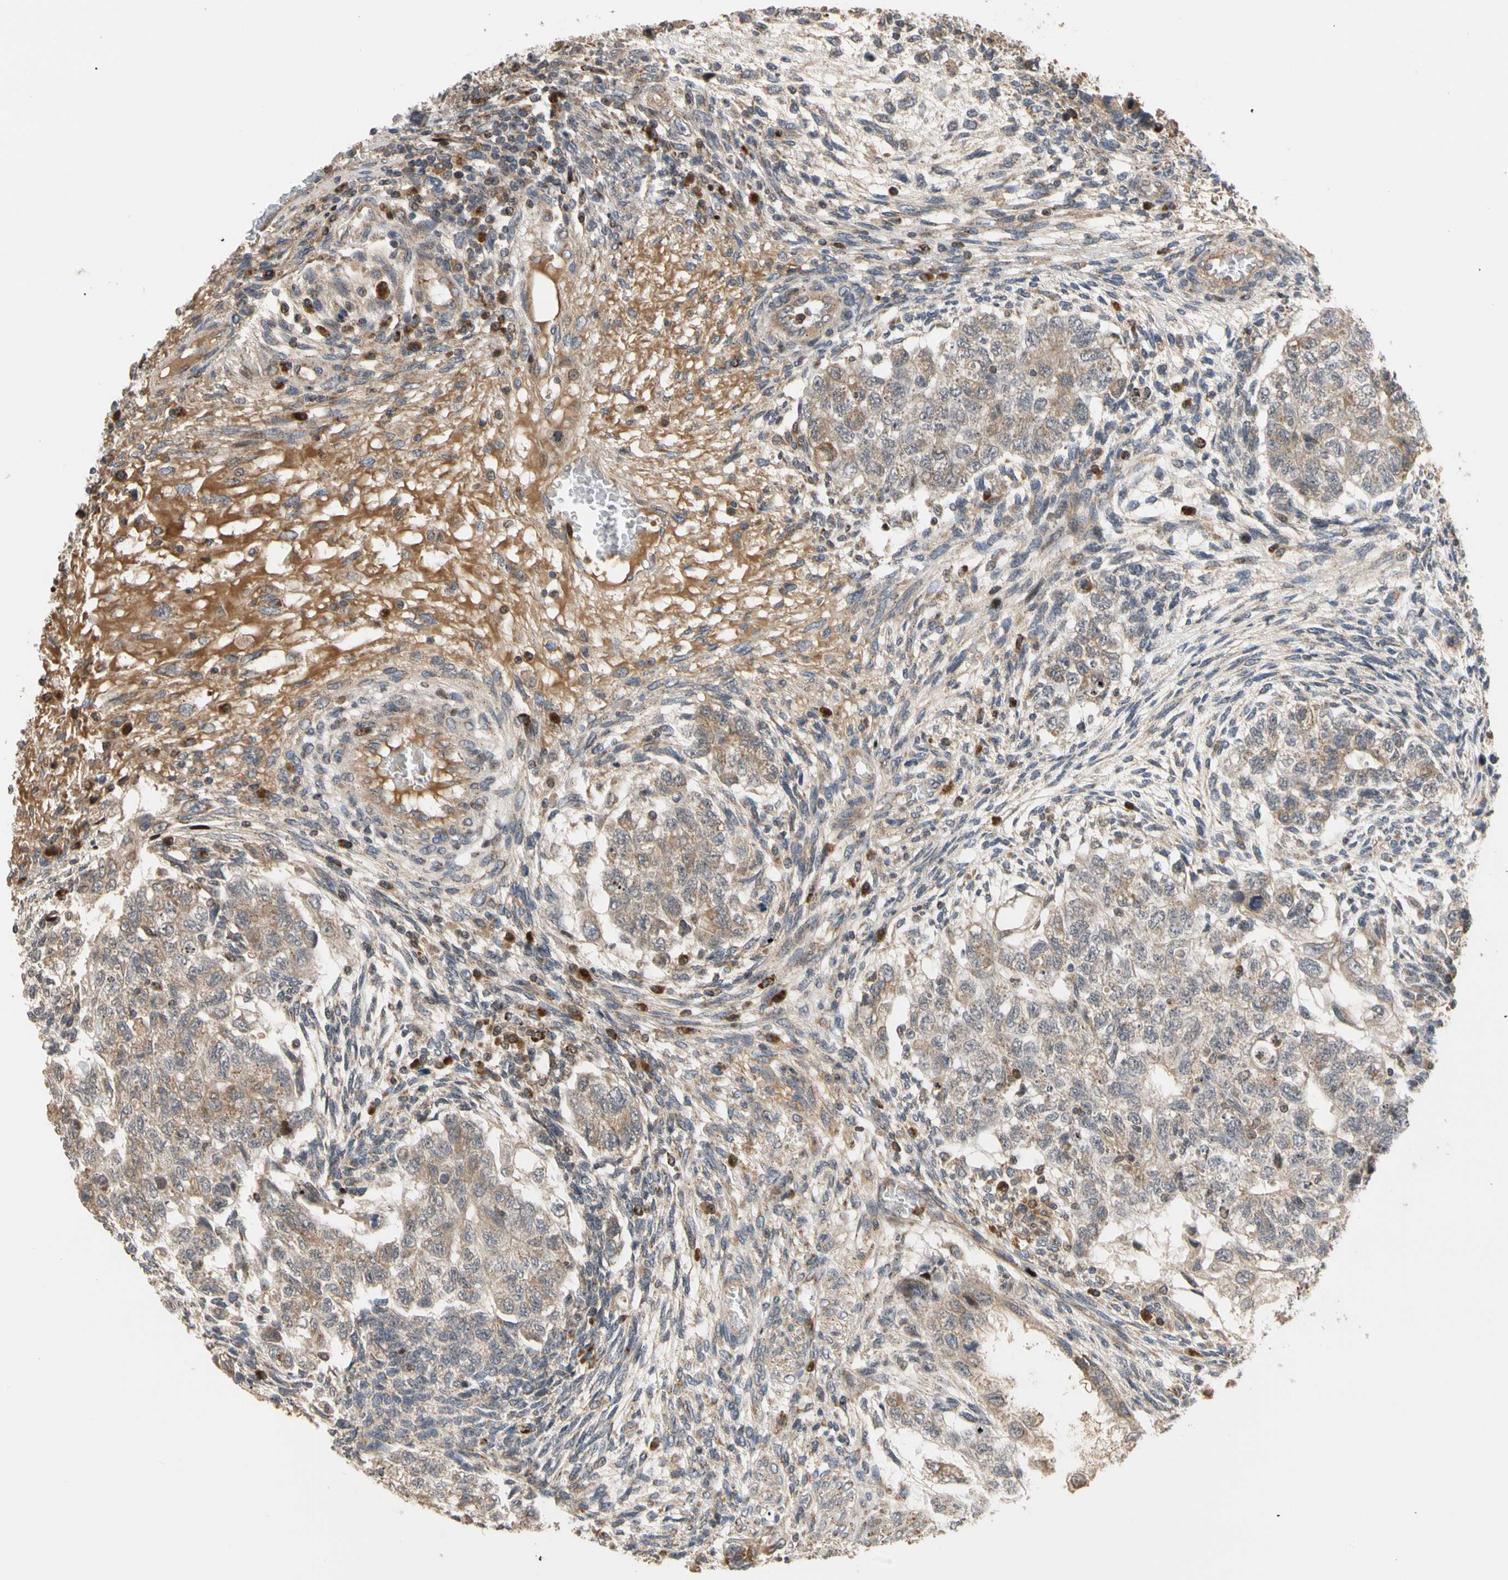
{"staining": {"intensity": "weak", "quantity": "25%-75%", "location": "cytoplasmic/membranous"}, "tissue": "testis cancer", "cell_type": "Tumor cells", "image_type": "cancer", "snomed": [{"axis": "morphology", "description": "Normal tissue, NOS"}, {"axis": "morphology", "description": "Carcinoma, Embryonal, NOS"}, {"axis": "topography", "description": "Testis"}], "caption": "A brown stain highlights weak cytoplasmic/membranous staining of a protein in embryonal carcinoma (testis) tumor cells.", "gene": "IP6K2", "patient": {"sex": "male", "age": 36}}